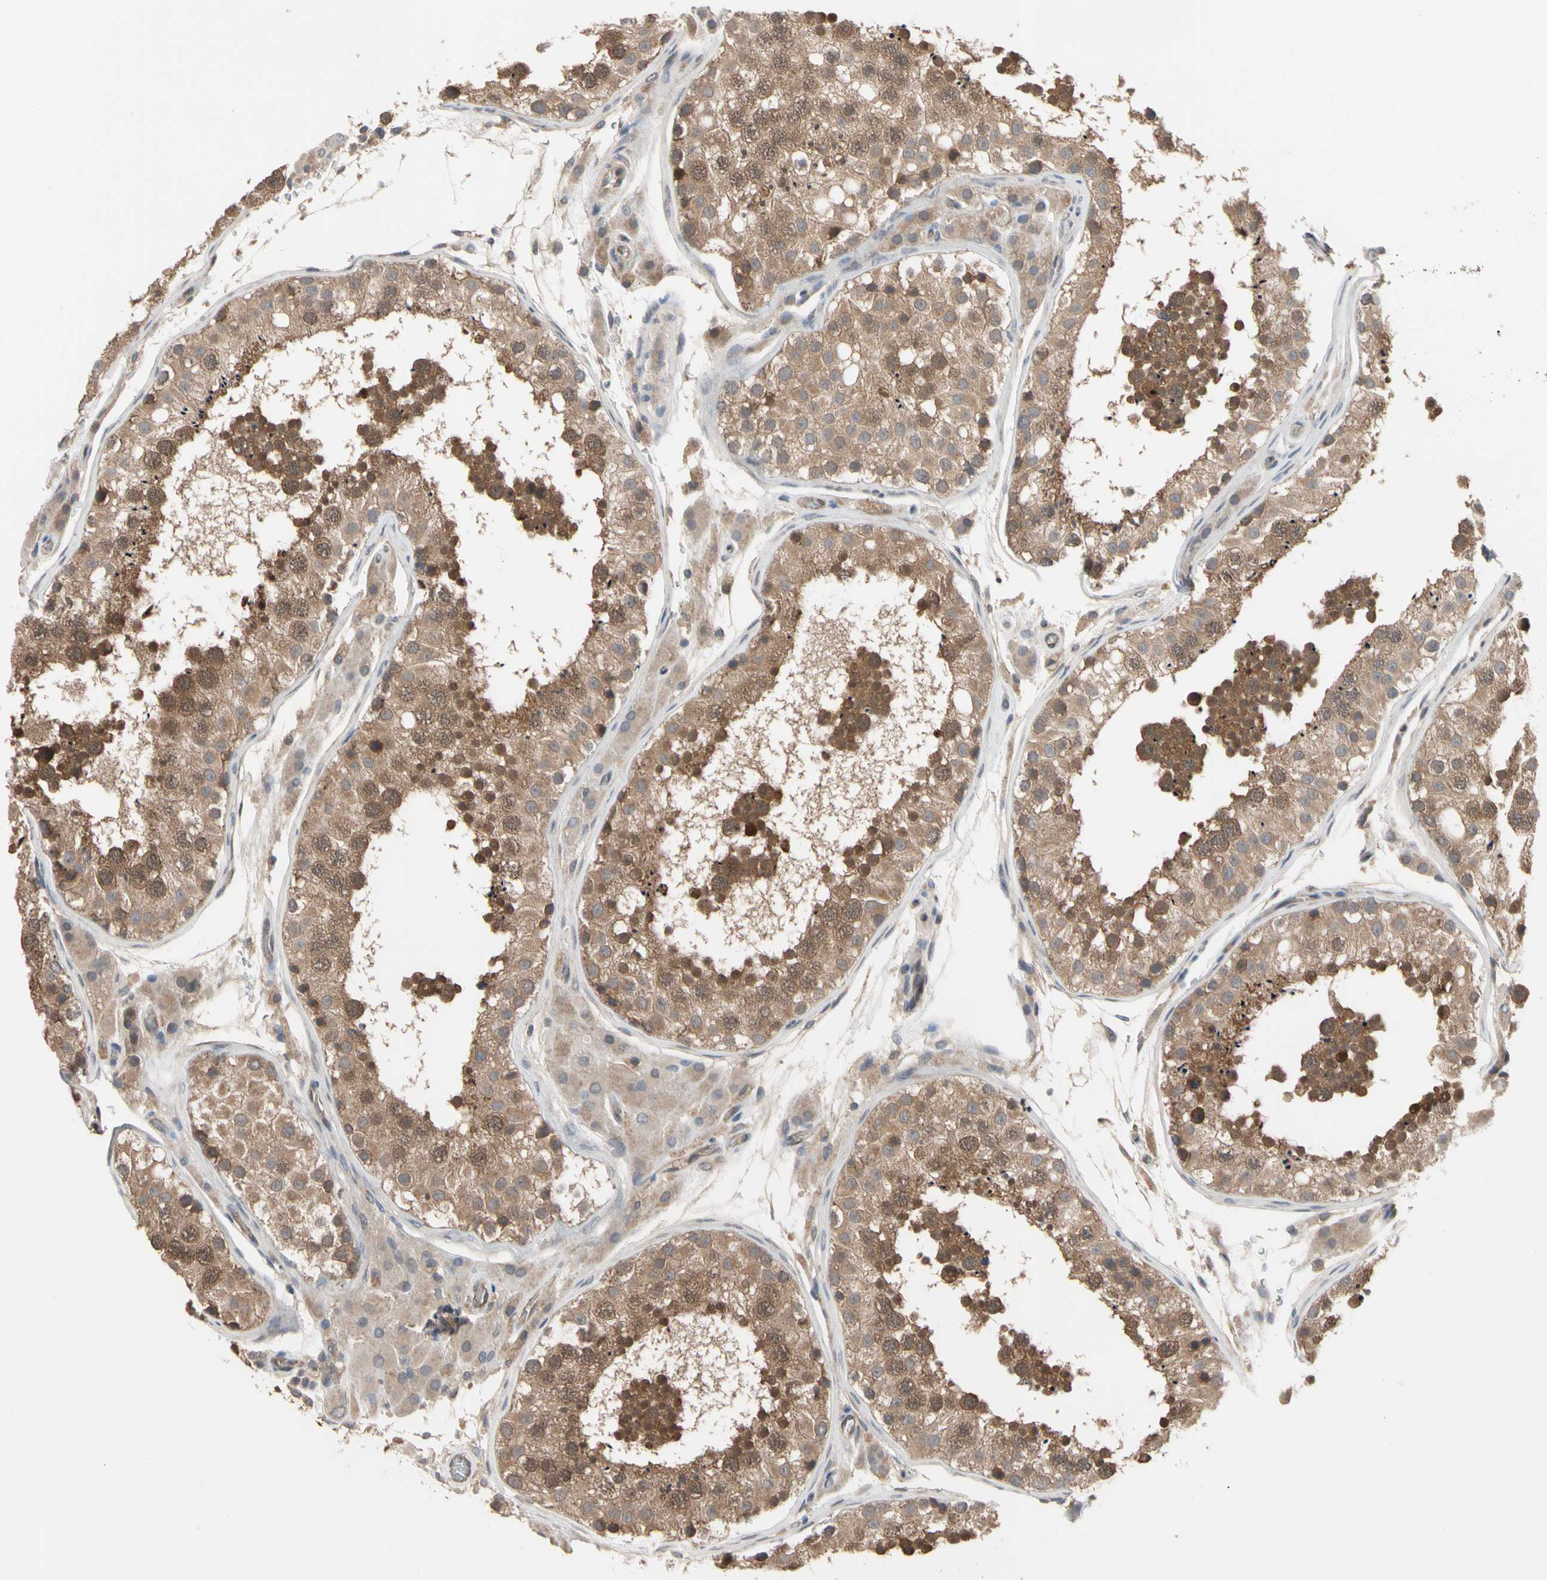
{"staining": {"intensity": "moderate", "quantity": ">75%", "location": "cytoplasmic/membranous,nuclear"}, "tissue": "testis", "cell_type": "Cells in seminiferous ducts", "image_type": "normal", "snomed": [{"axis": "morphology", "description": "Normal tissue, NOS"}, {"axis": "topography", "description": "Testis"}, {"axis": "topography", "description": "Epididymis"}], "caption": "Testis stained with DAB (3,3'-diaminobenzidine) IHC reveals medium levels of moderate cytoplasmic/membranous,nuclear staining in about >75% of cells in seminiferous ducts.", "gene": "DPP8", "patient": {"sex": "male", "age": 26}}